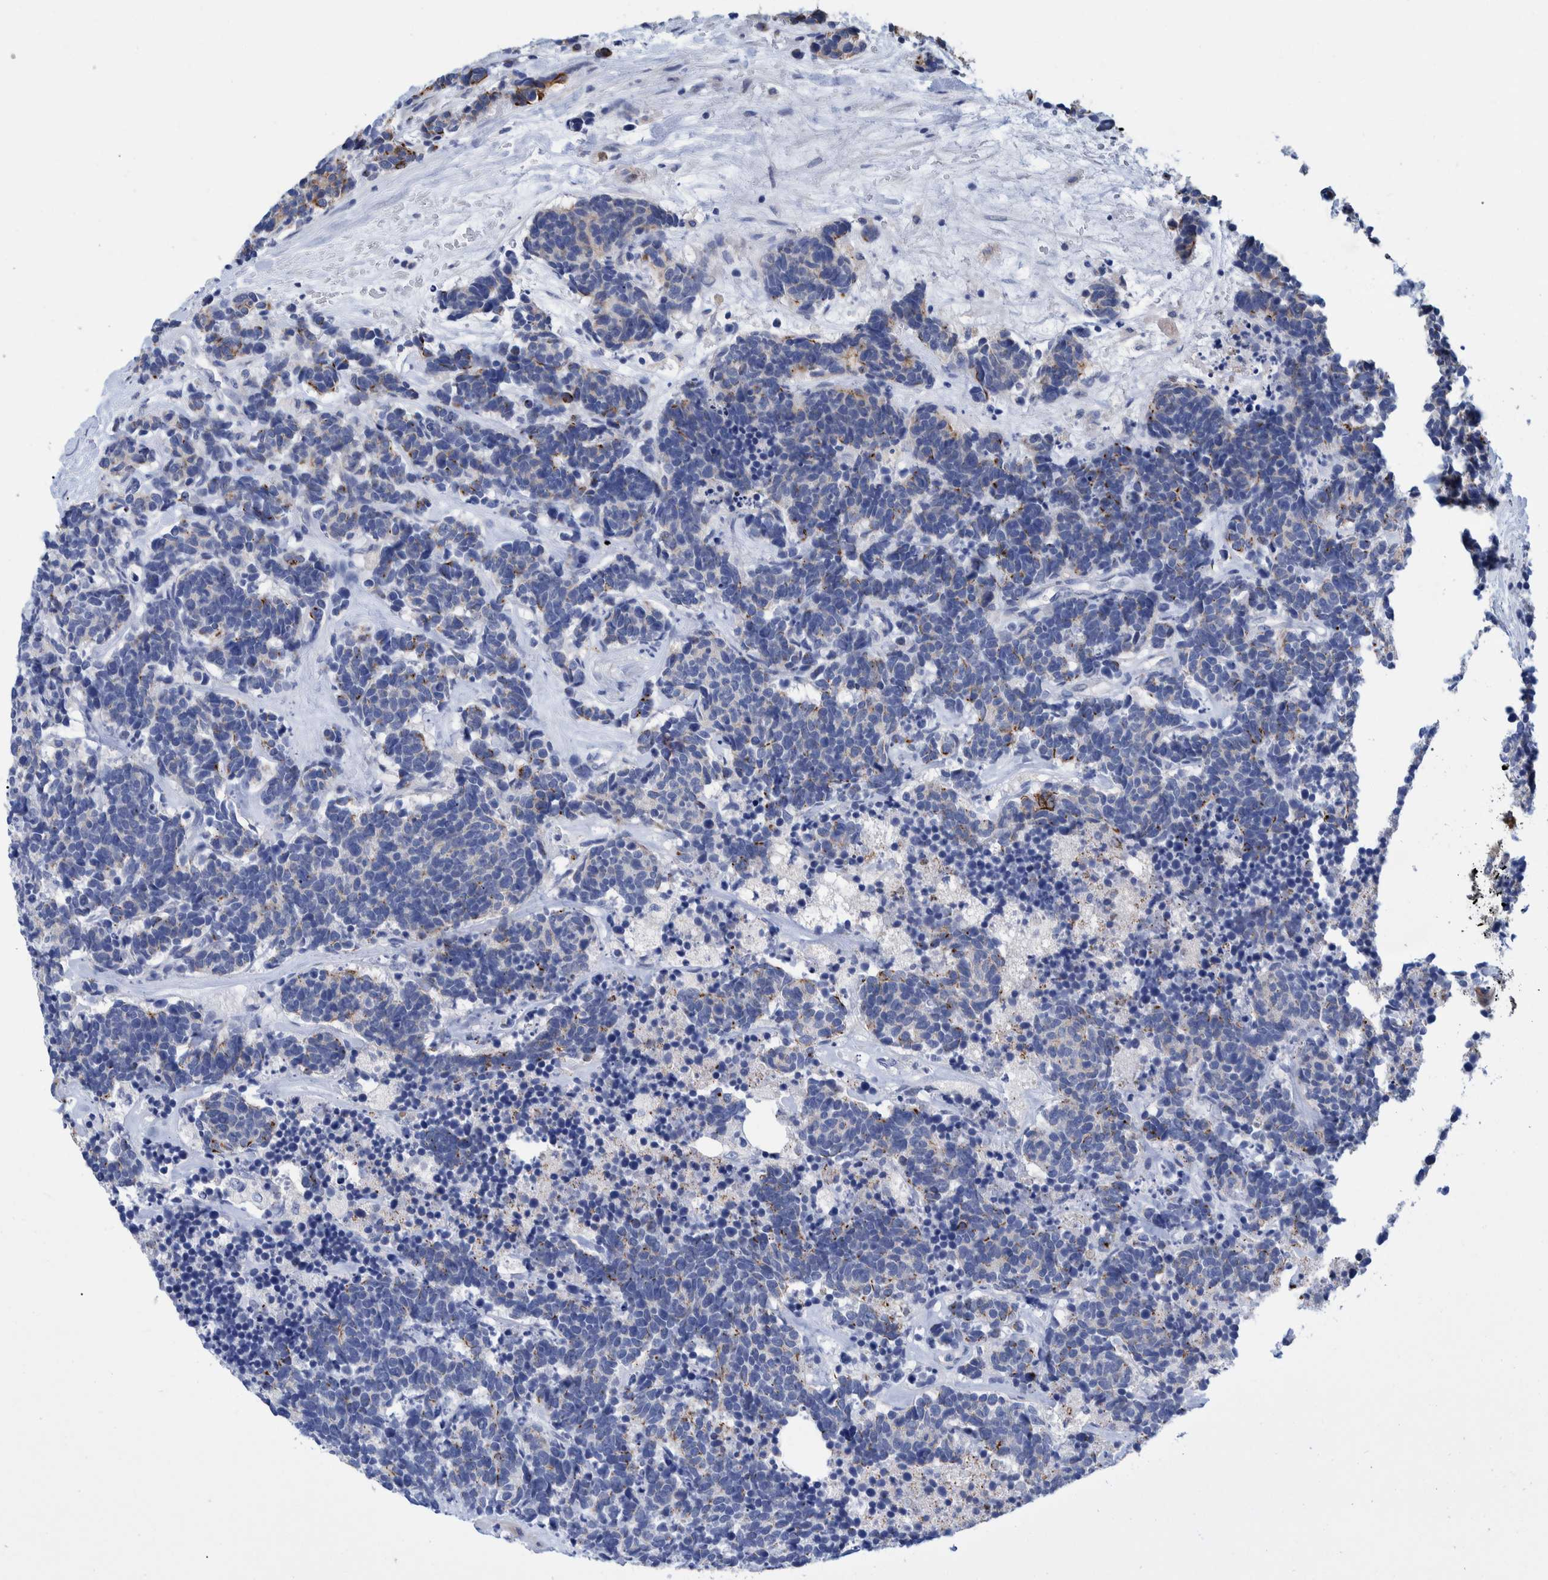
{"staining": {"intensity": "moderate", "quantity": "<25%", "location": "cytoplasmic/membranous"}, "tissue": "carcinoid", "cell_type": "Tumor cells", "image_type": "cancer", "snomed": [{"axis": "morphology", "description": "Carcinoma, NOS"}, {"axis": "morphology", "description": "Carcinoid, malignant, NOS"}, {"axis": "topography", "description": "Urinary bladder"}], "caption": "Brown immunohistochemical staining in carcinoid demonstrates moderate cytoplasmic/membranous staining in approximately <25% of tumor cells.", "gene": "MKS1", "patient": {"sex": "male", "age": 57}}